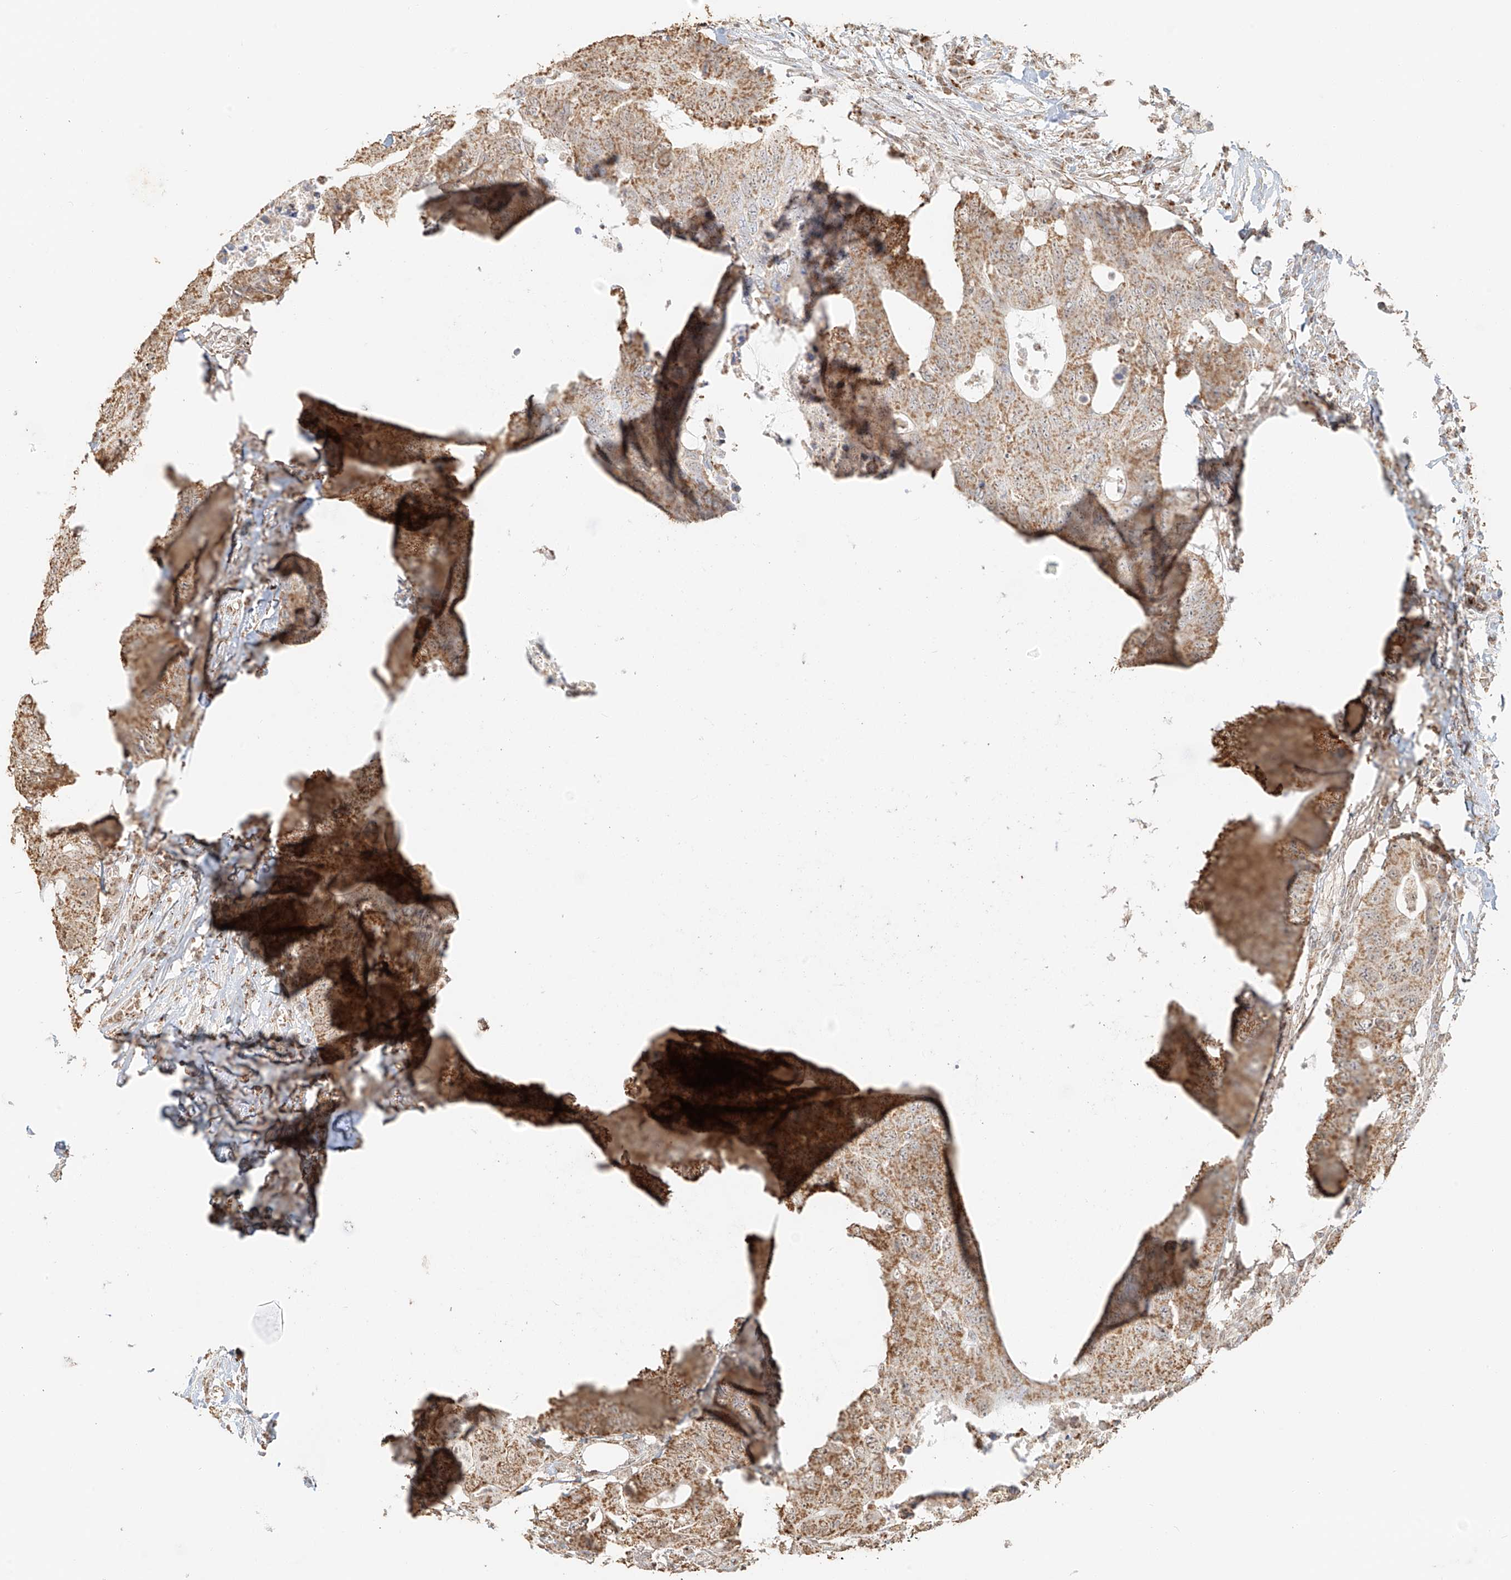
{"staining": {"intensity": "moderate", "quantity": ">75%", "location": "cytoplasmic/membranous"}, "tissue": "colorectal cancer", "cell_type": "Tumor cells", "image_type": "cancer", "snomed": [{"axis": "morphology", "description": "Adenocarcinoma, NOS"}, {"axis": "topography", "description": "Colon"}], "caption": "Immunohistochemistry histopathology image of human adenocarcinoma (colorectal) stained for a protein (brown), which demonstrates medium levels of moderate cytoplasmic/membranous expression in about >75% of tumor cells.", "gene": "MIPEP", "patient": {"sex": "male", "age": 71}}